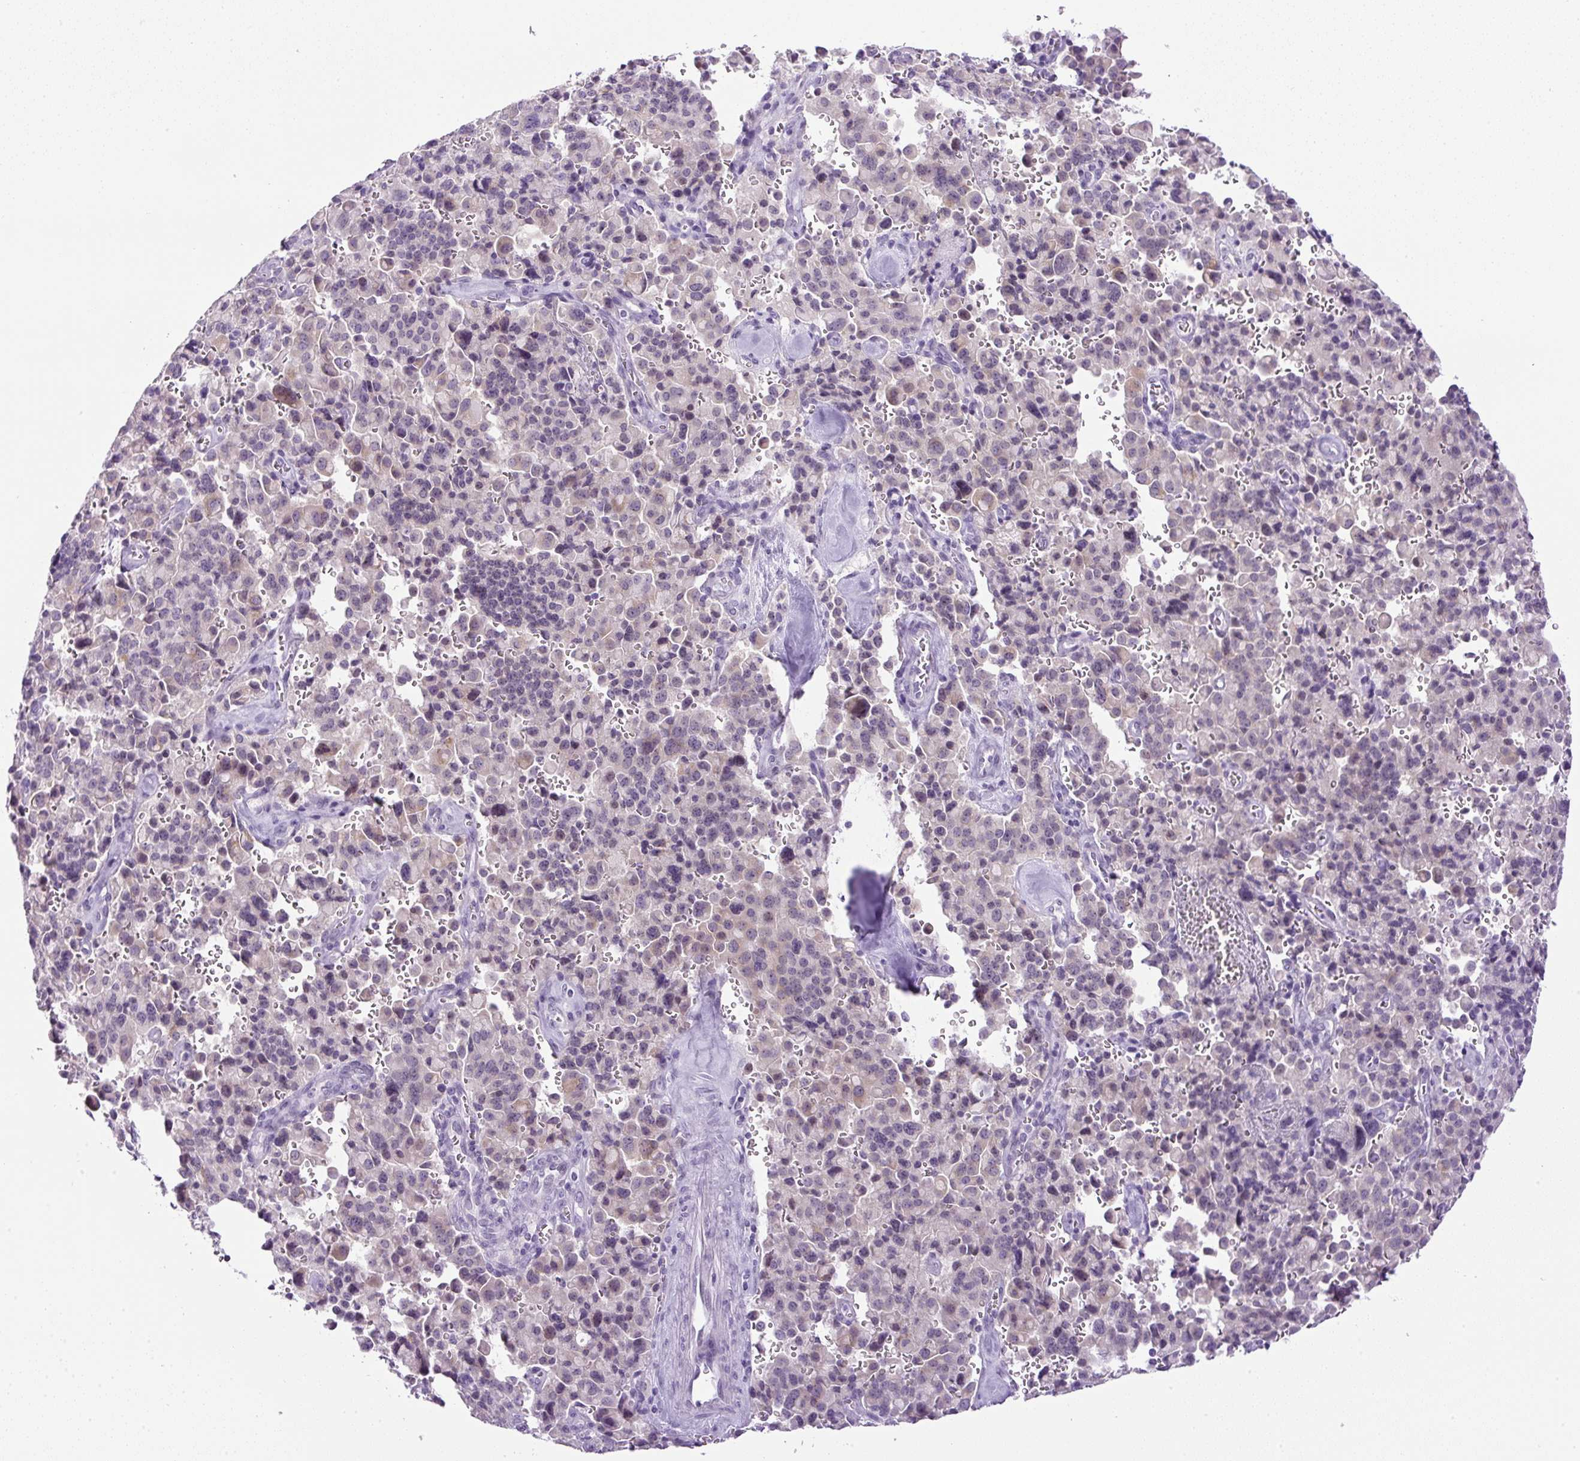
{"staining": {"intensity": "negative", "quantity": "none", "location": "none"}, "tissue": "pancreatic cancer", "cell_type": "Tumor cells", "image_type": "cancer", "snomed": [{"axis": "morphology", "description": "Adenocarcinoma, NOS"}, {"axis": "topography", "description": "Pancreas"}], "caption": "High magnification brightfield microscopy of adenocarcinoma (pancreatic) stained with DAB (brown) and counterstained with hematoxylin (blue): tumor cells show no significant staining.", "gene": "RHBDD2", "patient": {"sex": "male", "age": 65}}